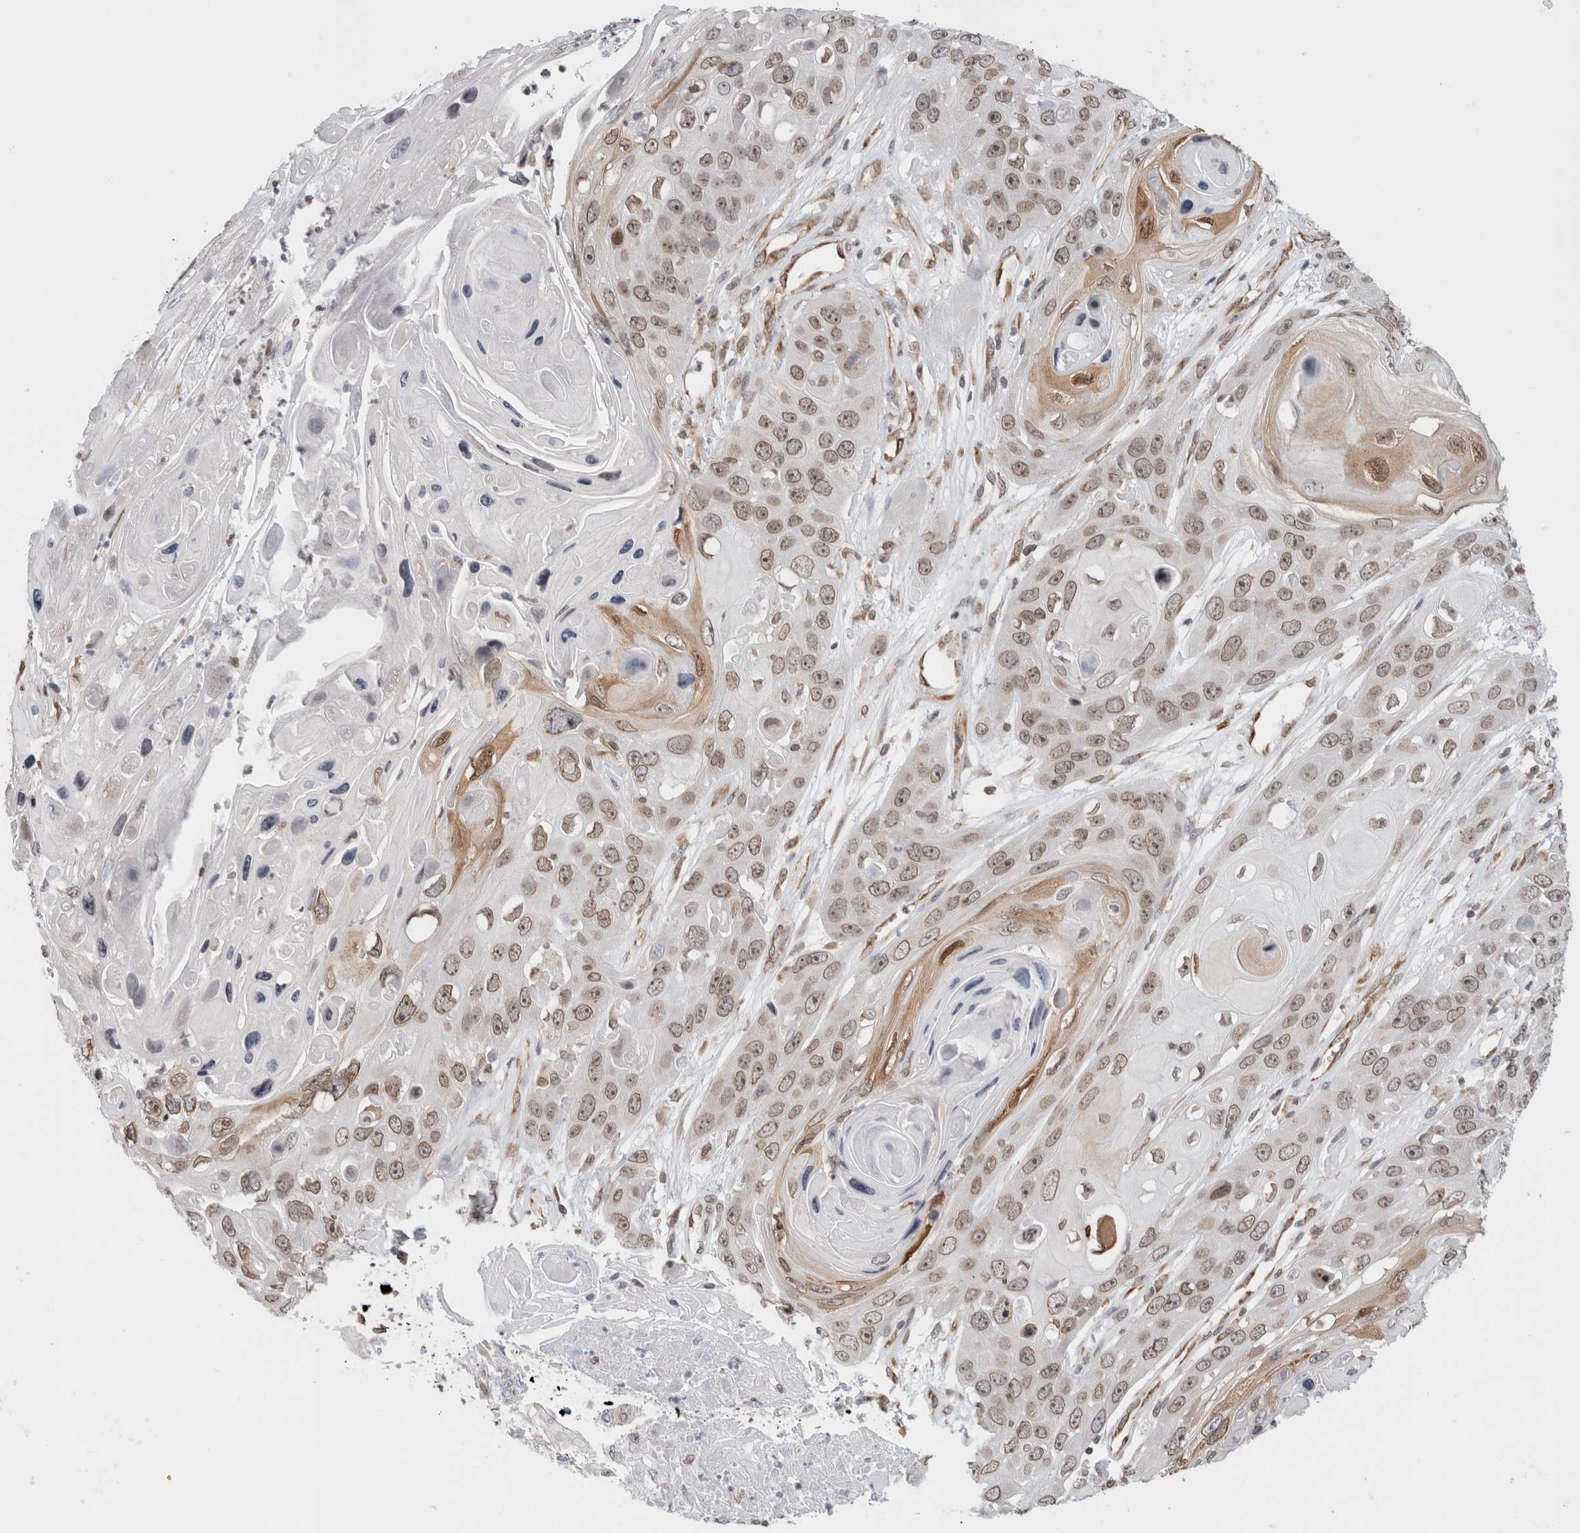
{"staining": {"intensity": "weak", "quantity": ">75%", "location": "cytoplasmic/membranous,nuclear"}, "tissue": "skin cancer", "cell_type": "Tumor cells", "image_type": "cancer", "snomed": [{"axis": "morphology", "description": "Squamous cell carcinoma, NOS"}, {"axis": "topography", "description": "Skin"}], "caption": "Skin cancer was stained to show a protein in brown. There is low levels of weak cytoplasmic/membranous and nuclear expression in approximately >75% of tumor cells.", "gene": "RBMX2", "patient": {"sex": "male", "age": 55}}